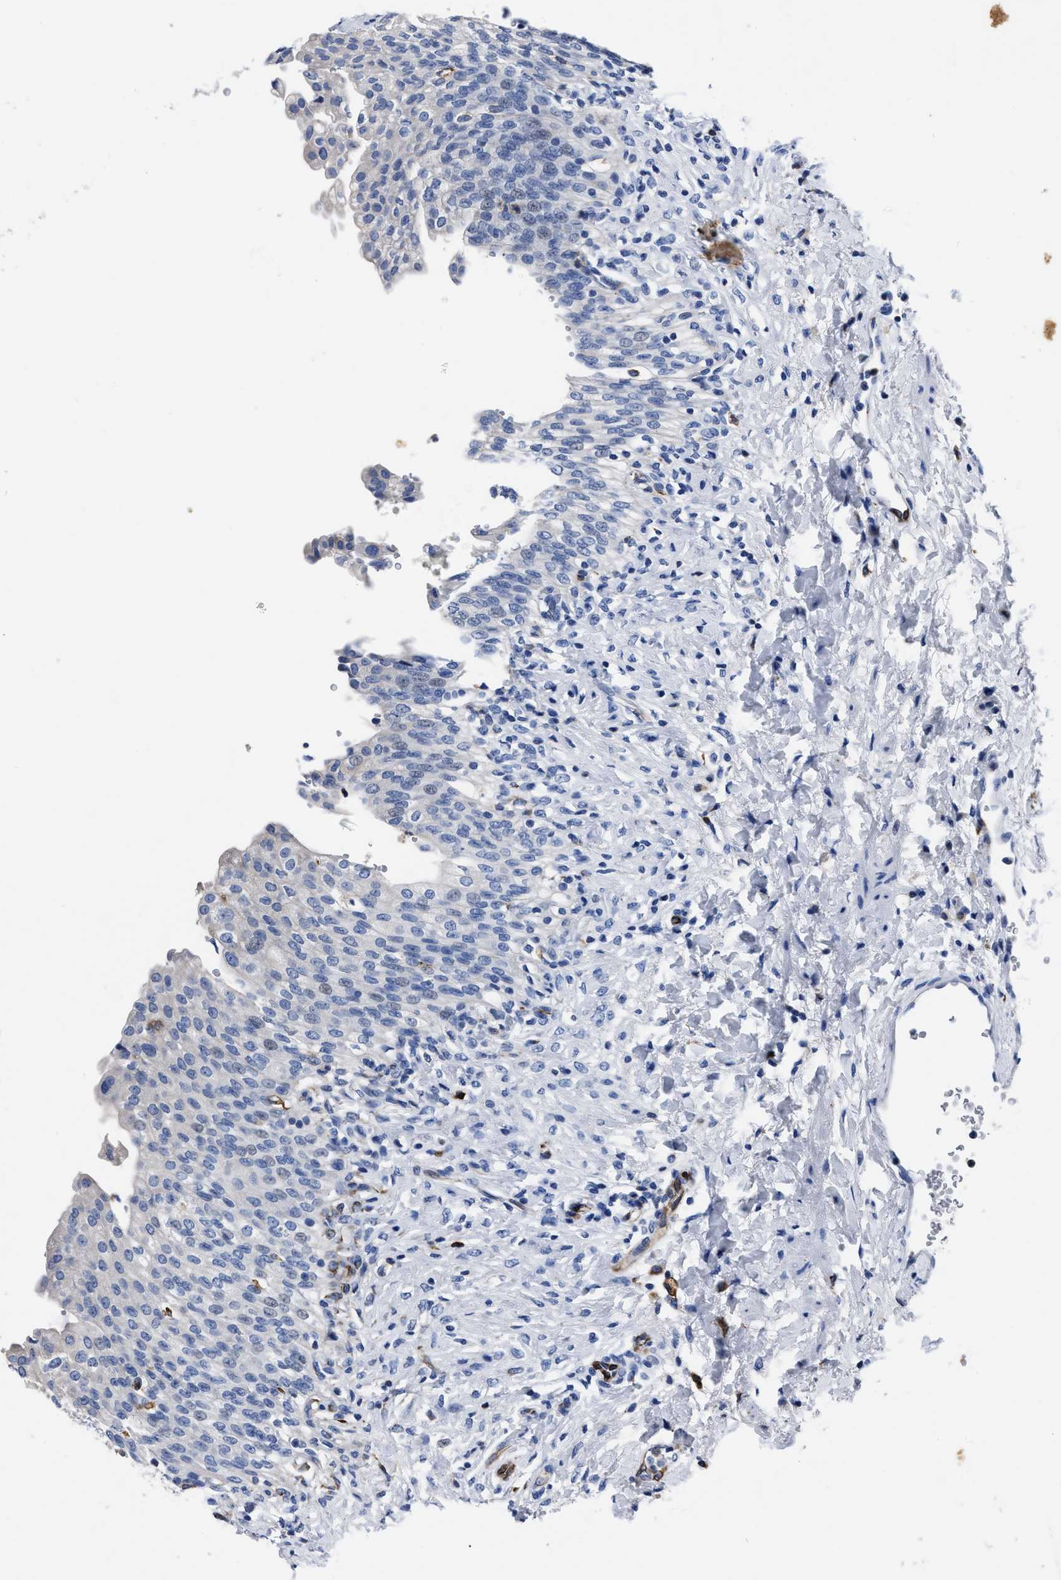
{"staining": {"intensity": "negative", "quantity": "none", "location": "none"}, "tissue": "urinary bladder", "cell_type": "Urothelial cells", "image_type": "normal", "snomed": [{"axis": "morphology", "description": "Urothelial carcinoma, High grade"}, {"axis": "topography", "description": "Urinary bladder"}], "caption": "An immunohistochemistry histopathology image of unremarkable urinary bladder is shown. There is no staining in urothelial cells of urinary bladder.", "gene": "OR10G3", "patient": {"sex": "male", "age": 46}}